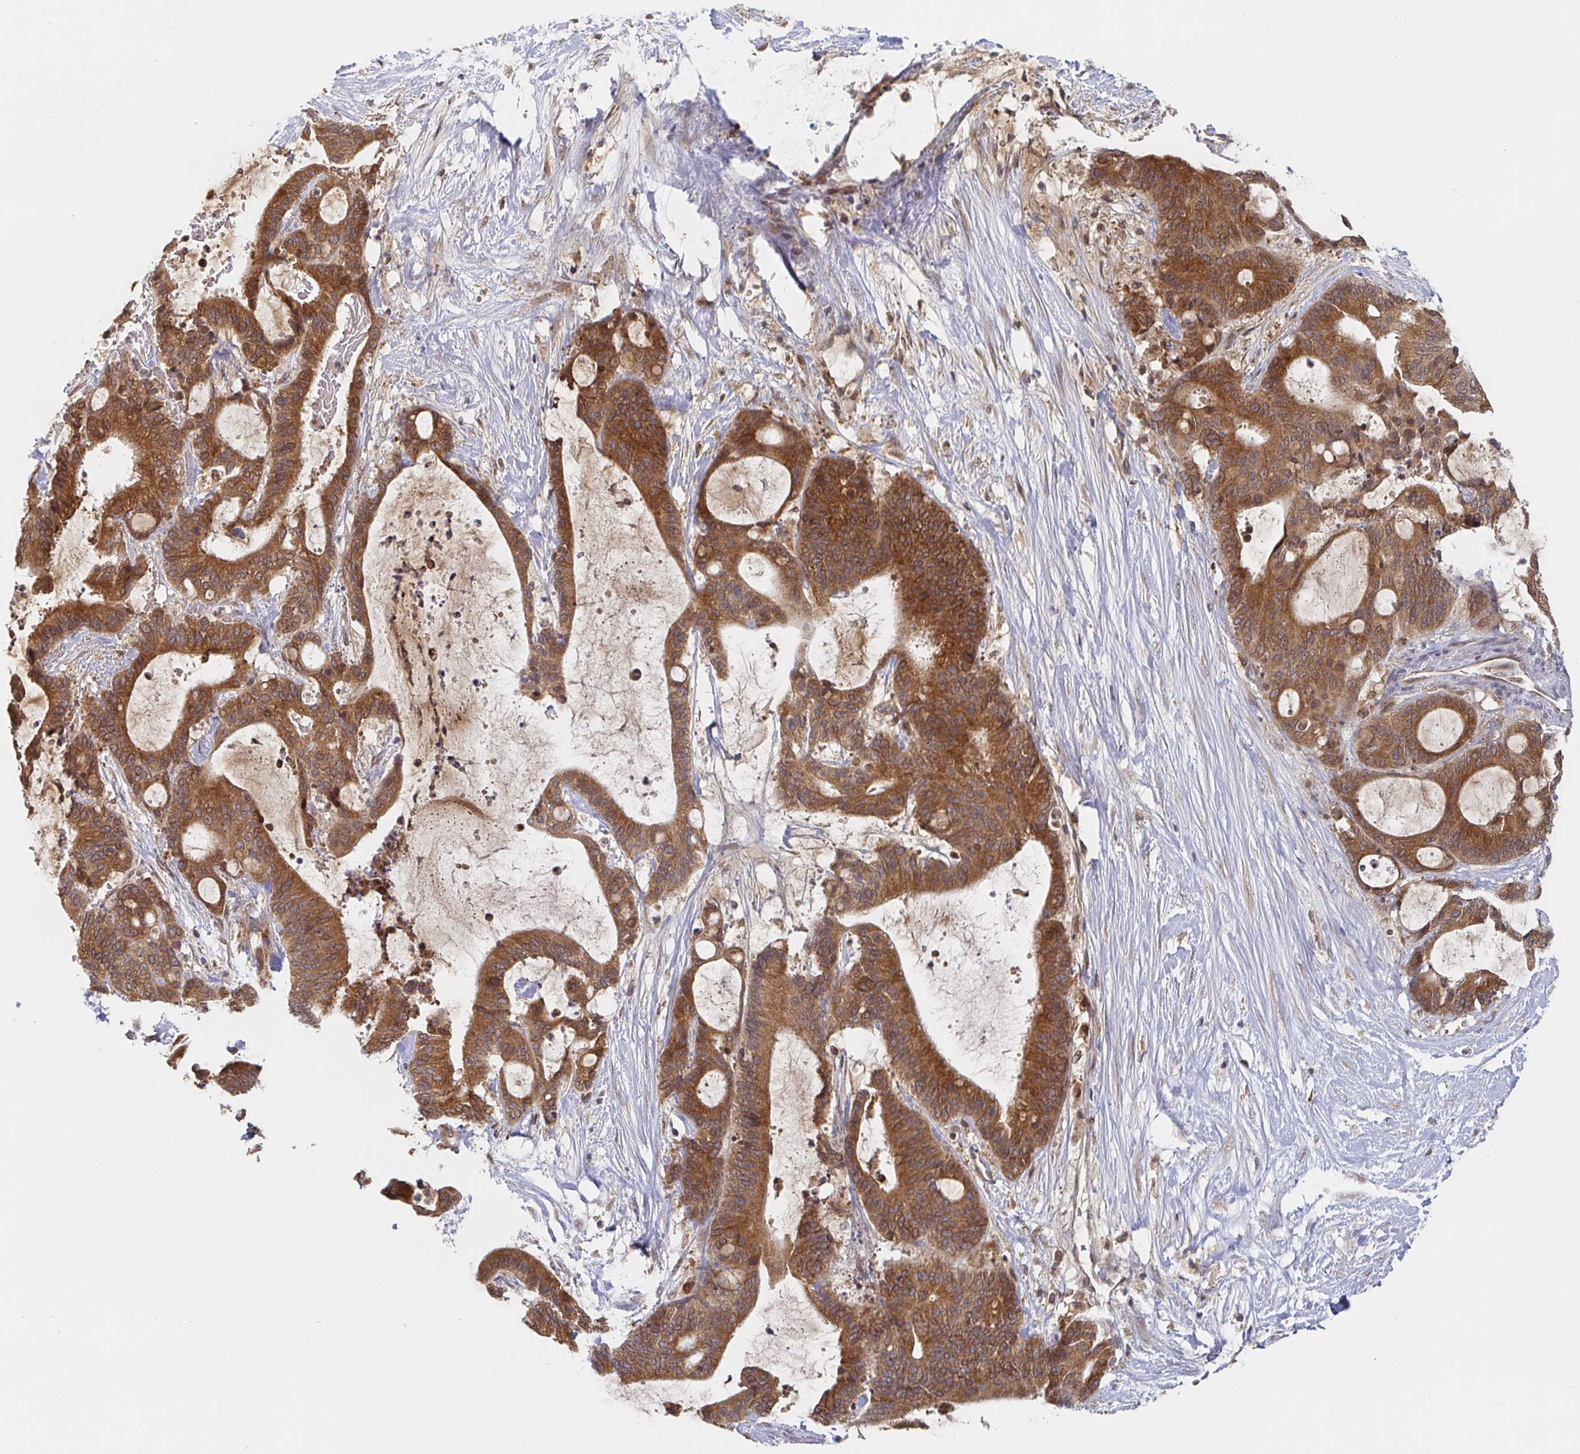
{"staining": {"intensity": "strong", "quantity": ">75%", "location": "cytoplasmic/membranous"}, "tissue": "liver cancer", "cell_type": "Tumor cells", "image_type": "cancer", "snomed": [{"axis": "morphology", "description": "Normal tissue, NOS"}, {"axis": "morphology", "description": "Cholangiocarcinoma"}, {"axis": "topography", "description": "Liver"}, {"axis": "topography", "description": "Peripheral nerve tissue"}], "caption": "This micrograph exhibits liver cholangiocarcinoma stained with immunohistochemistry (IHC) to label a protein in brown. The cytoplasmic/membranous of tumor cells show strong positivity for the protein. Nuclei are counter-stained blue.", "gene": "ALG1", "patient": {"sex": "female", "age": 73}}